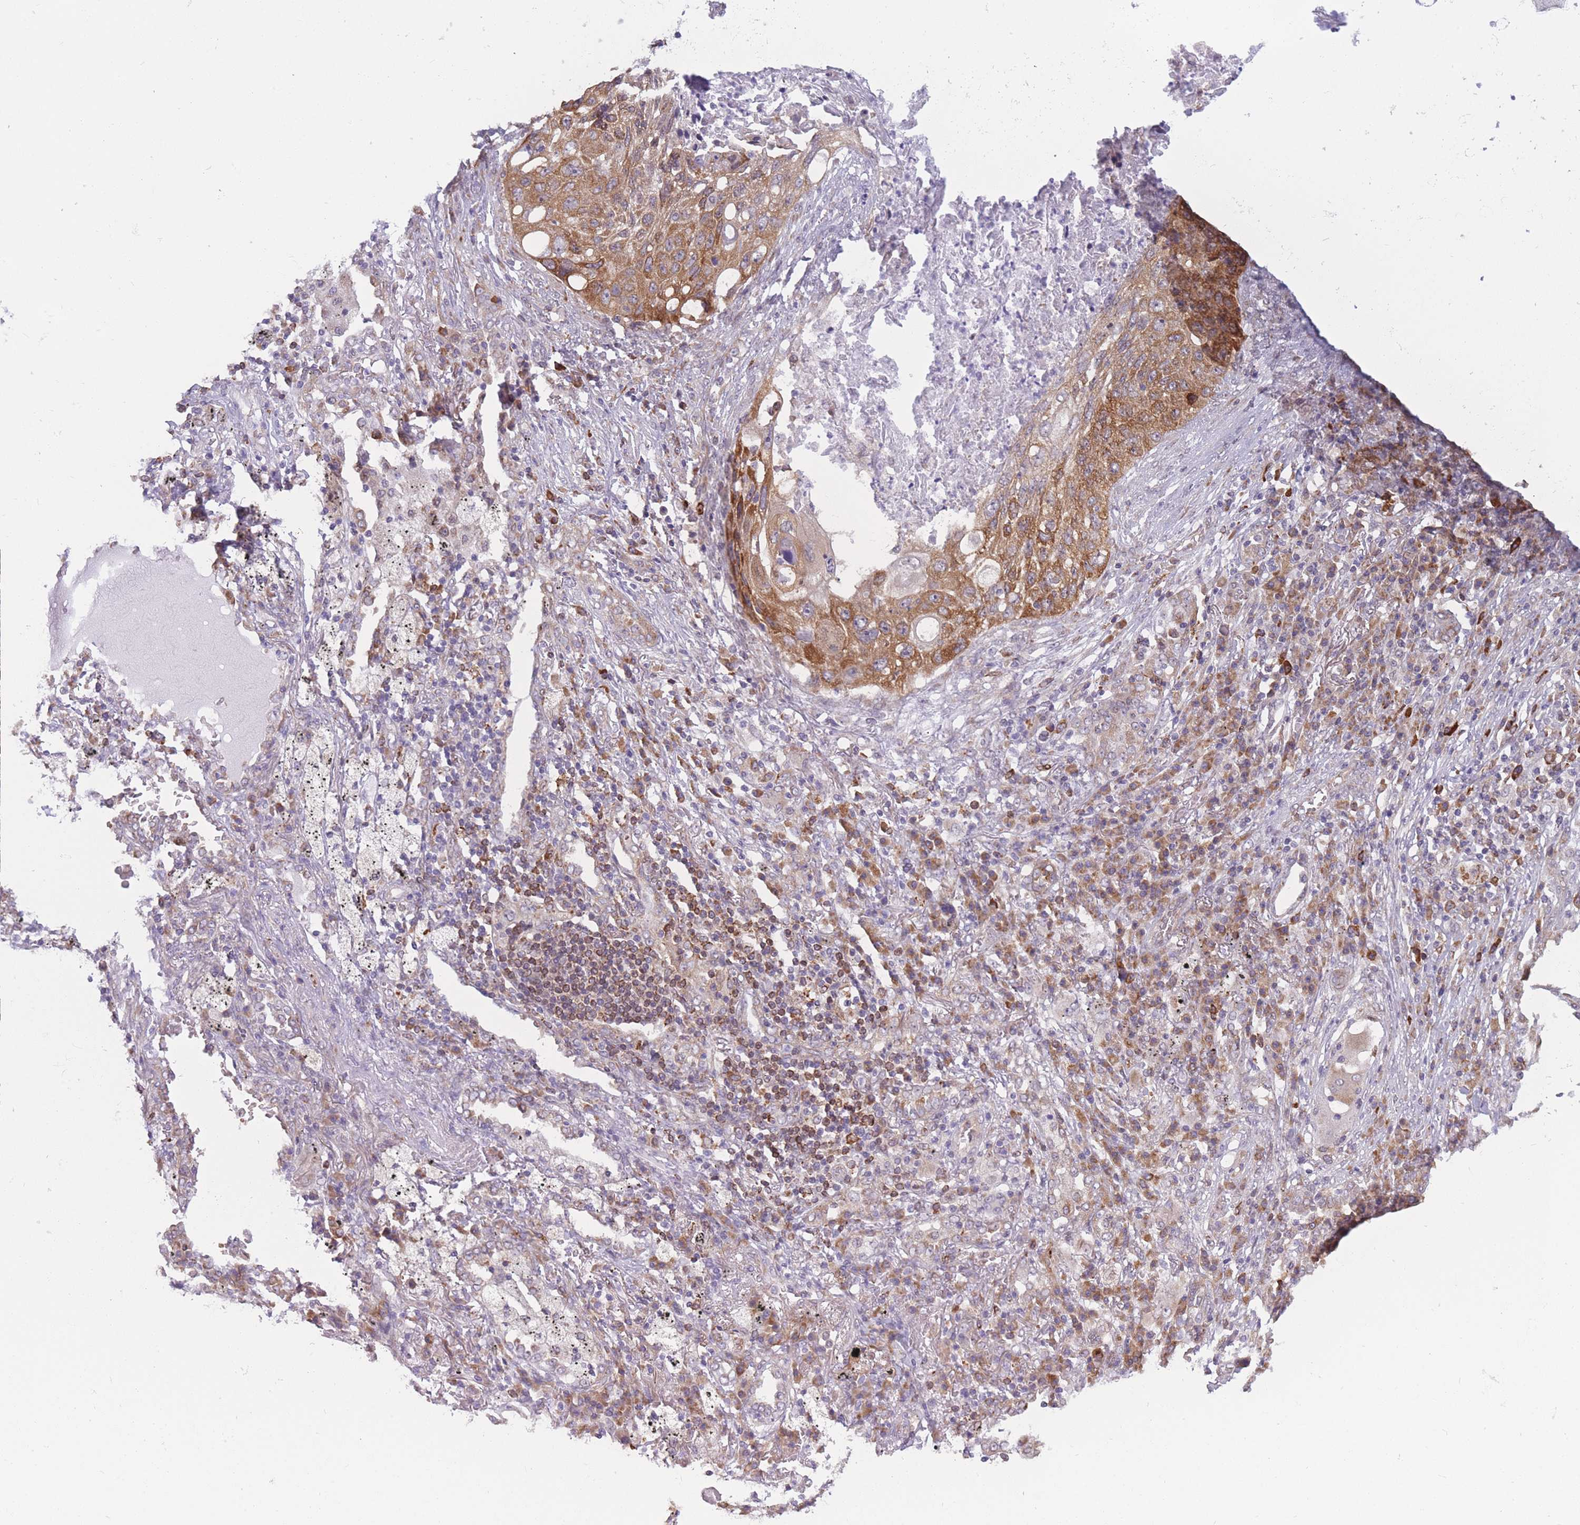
{"staining": {"intensity": "moderate", "quantity": ">75%", "location": "cytoplasmic/membranous"}, "tissue": "lung cancer", "cell_type": "Tumor cells", "image_type": "cancer", "snomed": [{"axis": "morphology", "description": "Squamous cell carcinoma, NOS"}, {"axis": "topography", "description": "Lung"}], "caption": "Tumor cells show medium levels of moderate cytoplasmic/membranous expression in approximately >75% of cells in human lung cancer.", "gene": "TMEM121", "patient": {"sex": "female", "age": 63}}